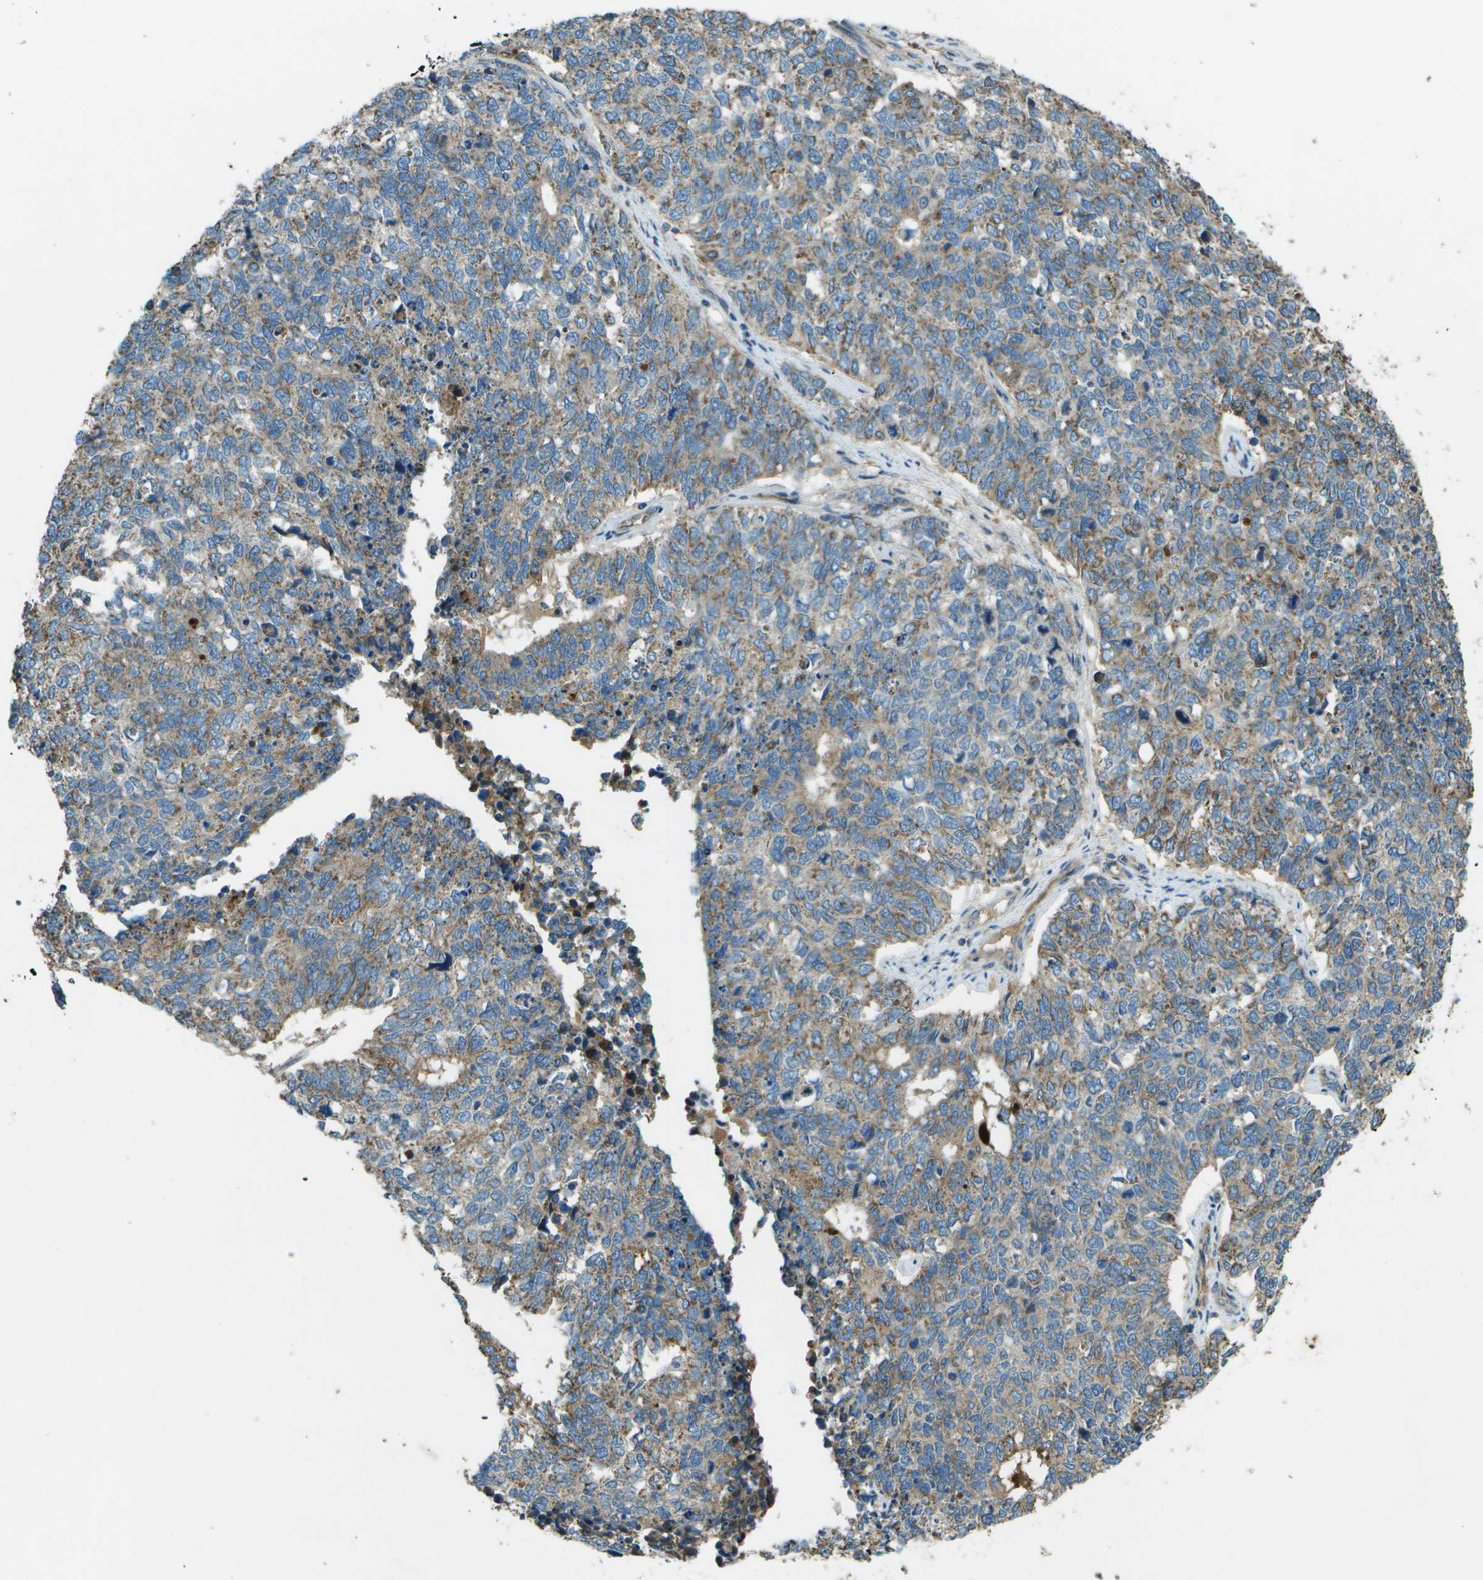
{"staining": {"intensity": "moderate", "quantity": "25%-75%", "location": "cytoplasmic/membranous"}, "tissue": "cervical cancer", "cell_type": "Tumor cells", "image_type": "cancer", "snomed": [{"axis": "morphology", "description": "Squamous cell carcinoma, NOS"}, {"axis": "topography", "description": "Cervix"}], "caption": "Immunohistochemical staining of human cervical cancer demonstrates medium levels of moderate cytoplasmic/membranous positivity in about 25%-75% of tumor cells. The protein is shown in brown color, while the nuclei are stained blue.", "gene": "PXYLP1", "patient": {"sex": "female", "age": 63}}